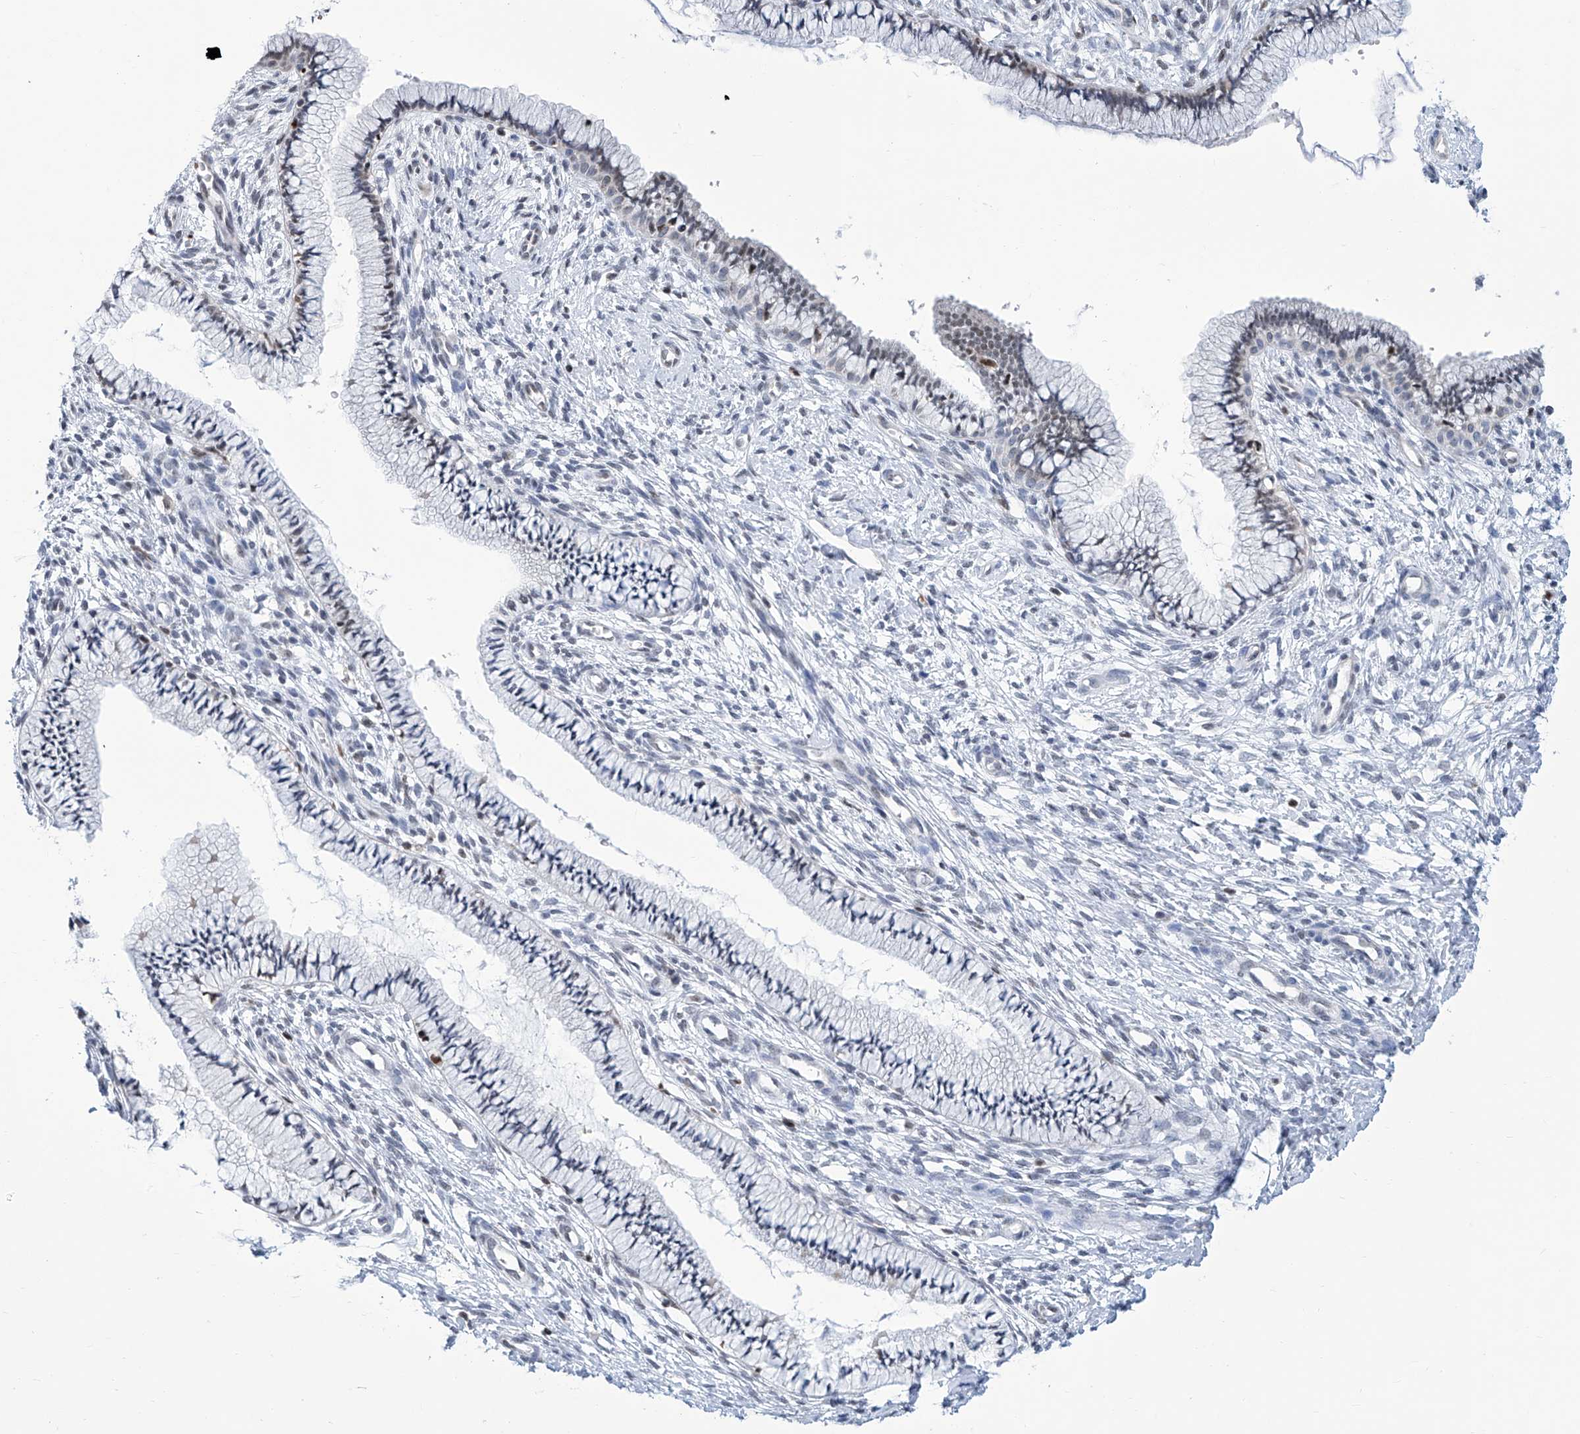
{"staining": {"intensity": "moderate", "quantity": "<25%", "location": "nuclear"}, "tissue": "cervix", "cell_type": "Glandular cells", "image_type": "normal", "snomed": [{"axis": "morphology", "description": "Normal tissue, NOS"}, {"axis": "topography", "description": "Cervix"}], "caption": "This is an image of immunohistochemistry staining of unremarkable cervix, which shows moderate staining in the nuclear of glandular cells.", "gene": "SREBF2", "patient": {"sex": "female", "age": 36}}